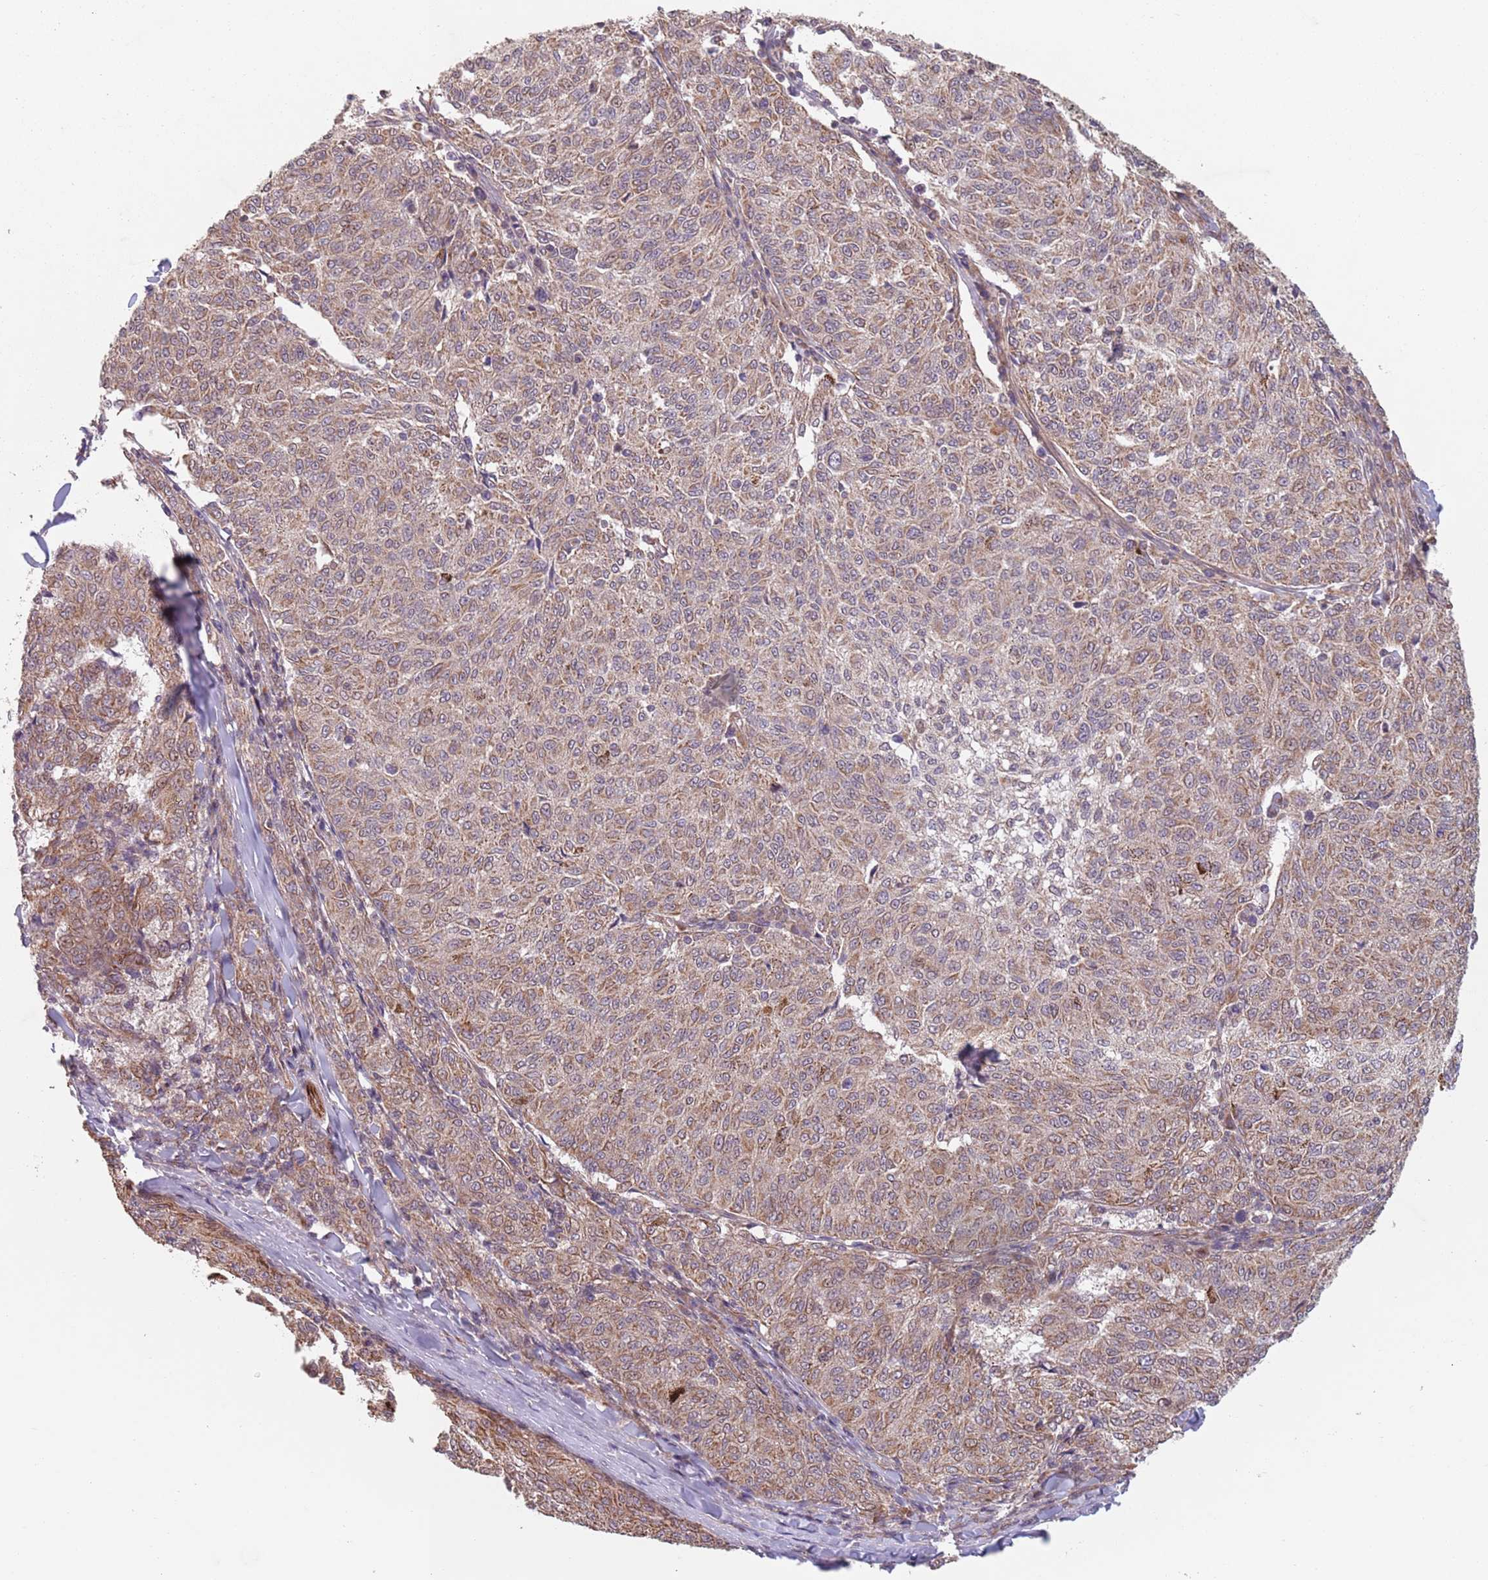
{"staining": {"intensity": "weak", "quantity": "25%-75%", "location": "cytoplasmic/membranous"}, "tissue": "melanoma", "cell_type": "Tumor cells", "image_type": "cancer", "snomed": [{"axis": "morphology", "description": "Malignant melanoma, NOS"}, {"axis": "topography", "description": "Skin"}], "caption": "Immunohistochemical staining of human malignant melanoma reveals weak cytoplasmic/membranous protein expression in approximately 25%-75% of tumor cells. Nuclei are stained in blue.", "gene": "CHD9", "patient": {"sex": "female", "age": 72}}